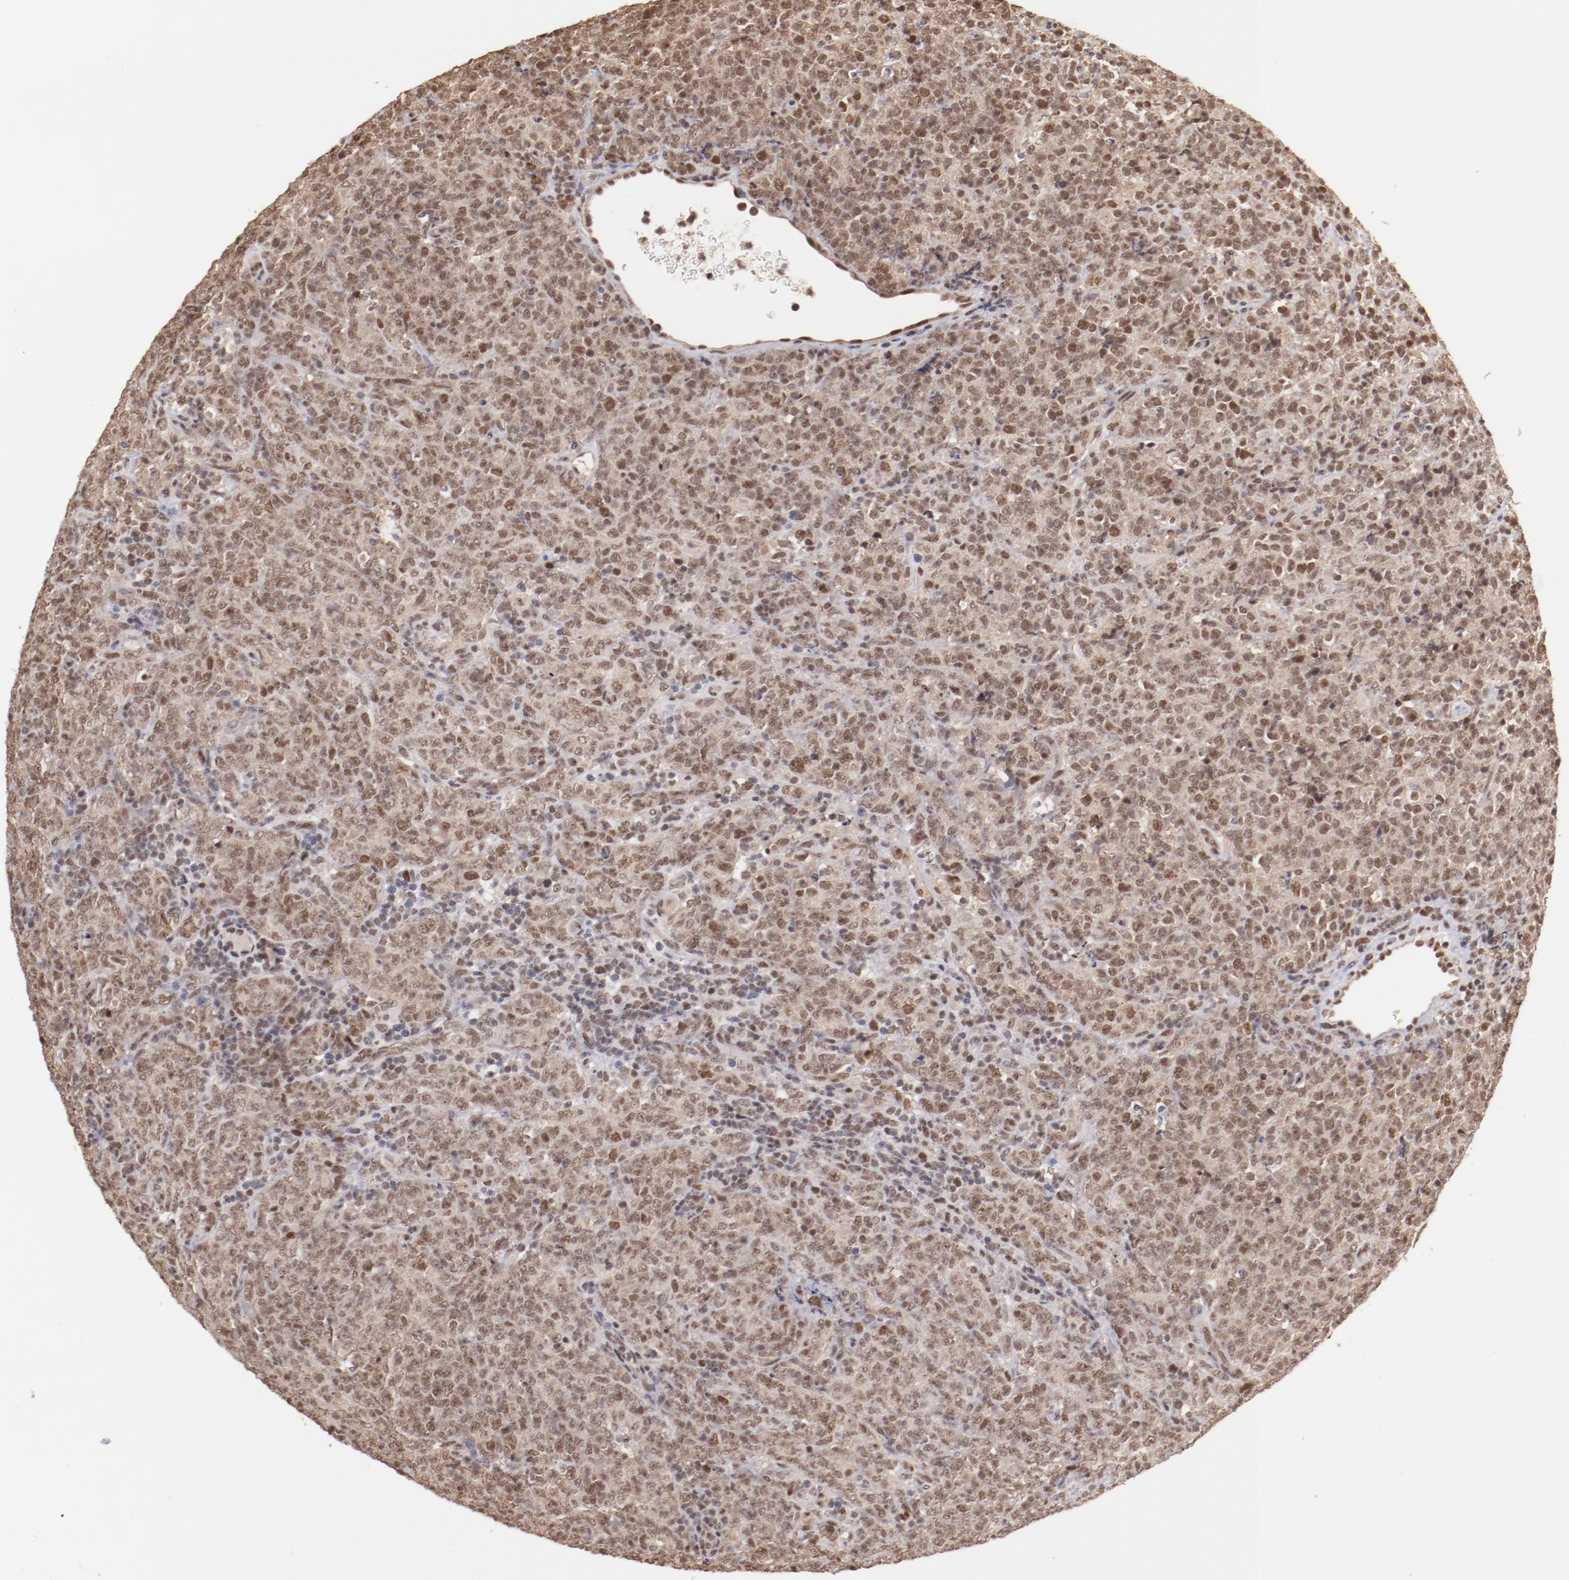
{"staining": {"intensity": "moderate", "quantity": ">75%", "location": "cytoplasmic/membranous,nuclear"}, "tissue": "lymphoma", "cell_type": "Tumor cells", "image_type": "cancer", "snomed": [{"axis": "morphology", "description": "Malignant lymphoma, non-Hodgkin's type, High grade"}, {"axis": "topography", "description": "Tonsil"}], "caption": "A photomicrograph showing moderate cytoplasmic/membranous and nuclear positivity in about >75% of tumor cells in lymphoma, as visualized by brown immunohistochemical staining.", "gene": "CLOCK", "patient": {"sex": "female", "age": 36}}